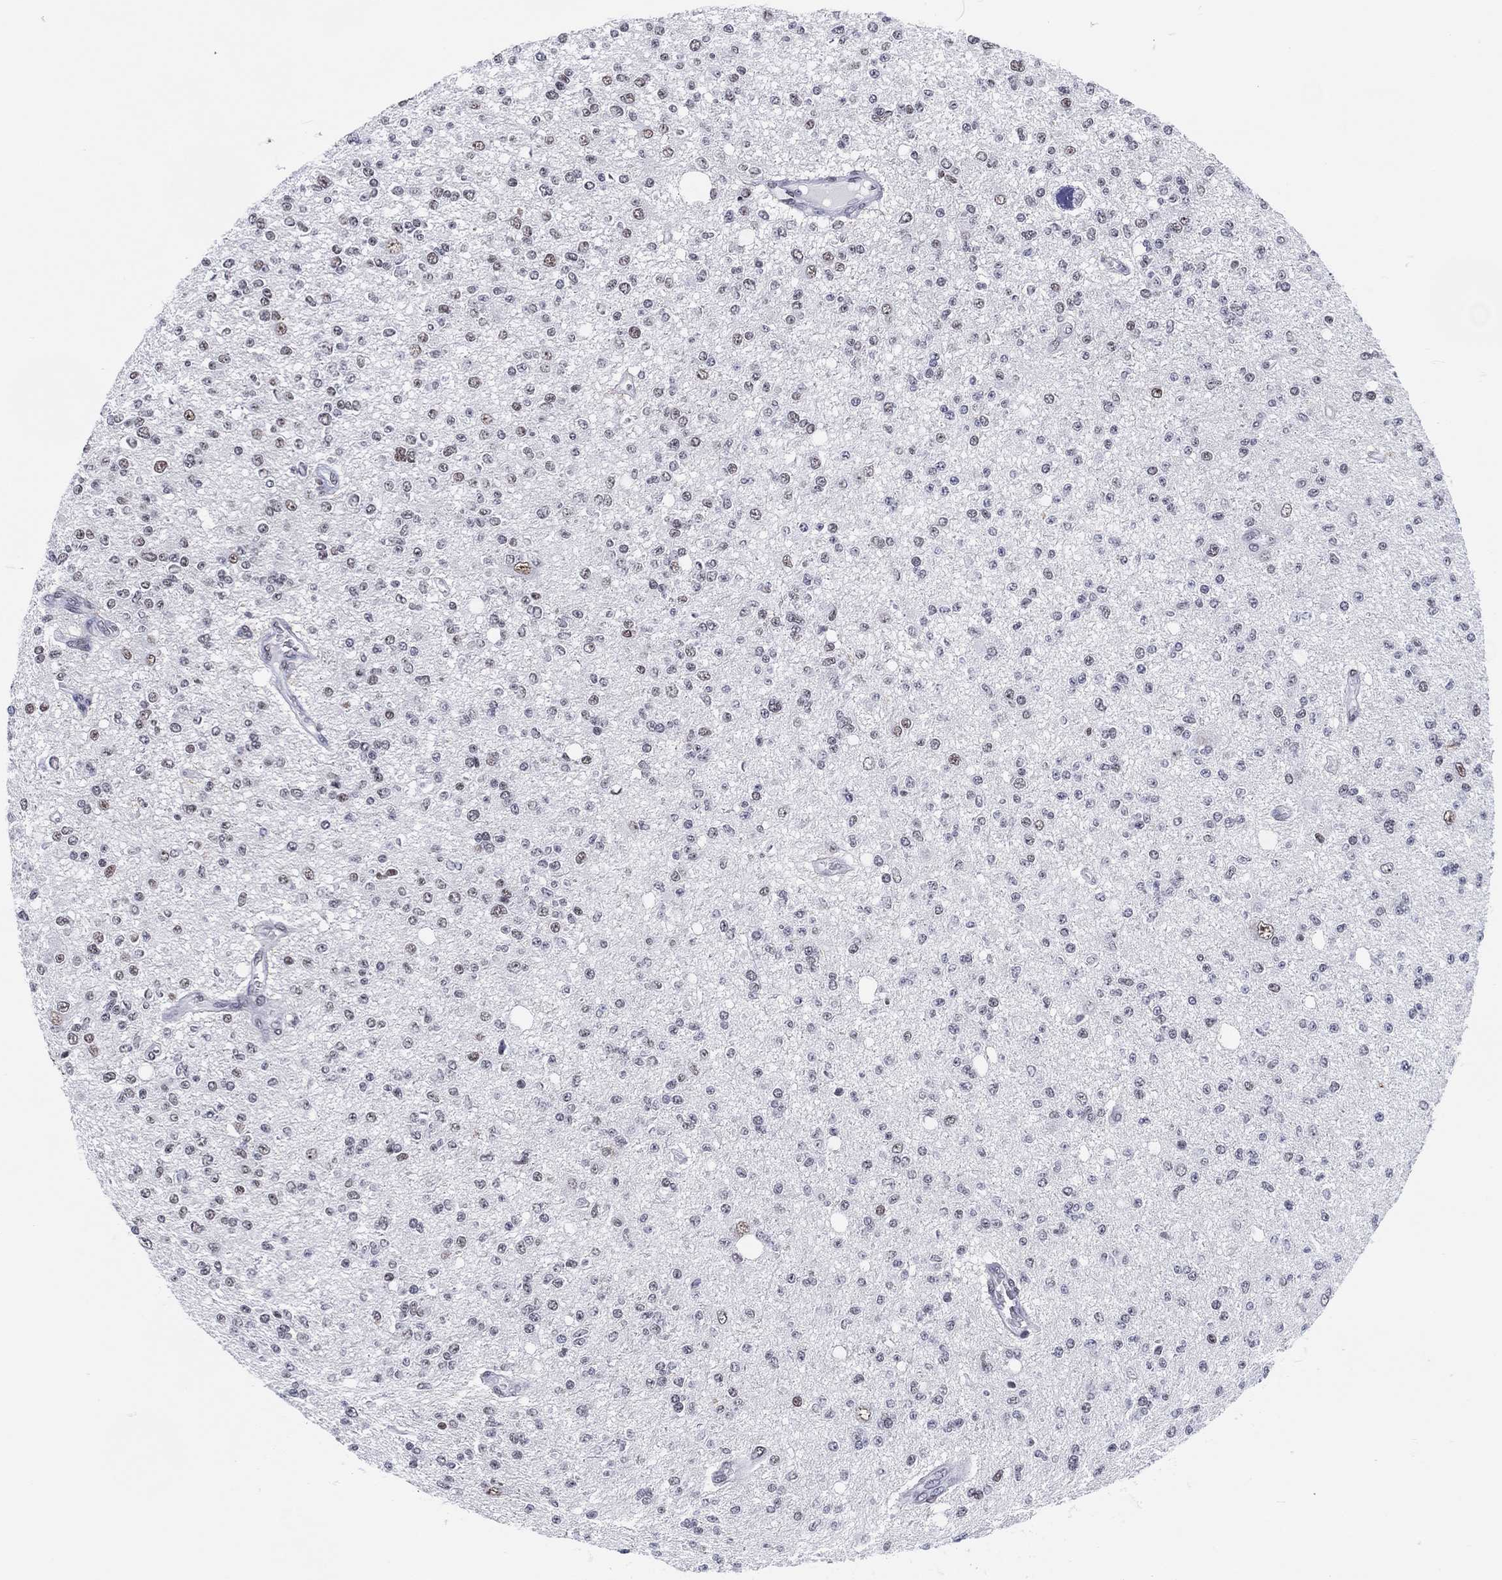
{"staining": {"intensity": "negative", "quantity": "none", "location": "none"}, "tissue": "glioma", "cell_type": "Tumor cells", "image_type": "cancer", "snomed": [{"axis": "morphology", "description": "Glioma, malignant, Low grade"}, {"axis": "topography", "description": "Brain"}], "caption": "A histopathology image of human glioma is negative for staining in tumor cells.", "gene": "MAPK8IP1", "patient": {"sex": "male", "age": 67}}